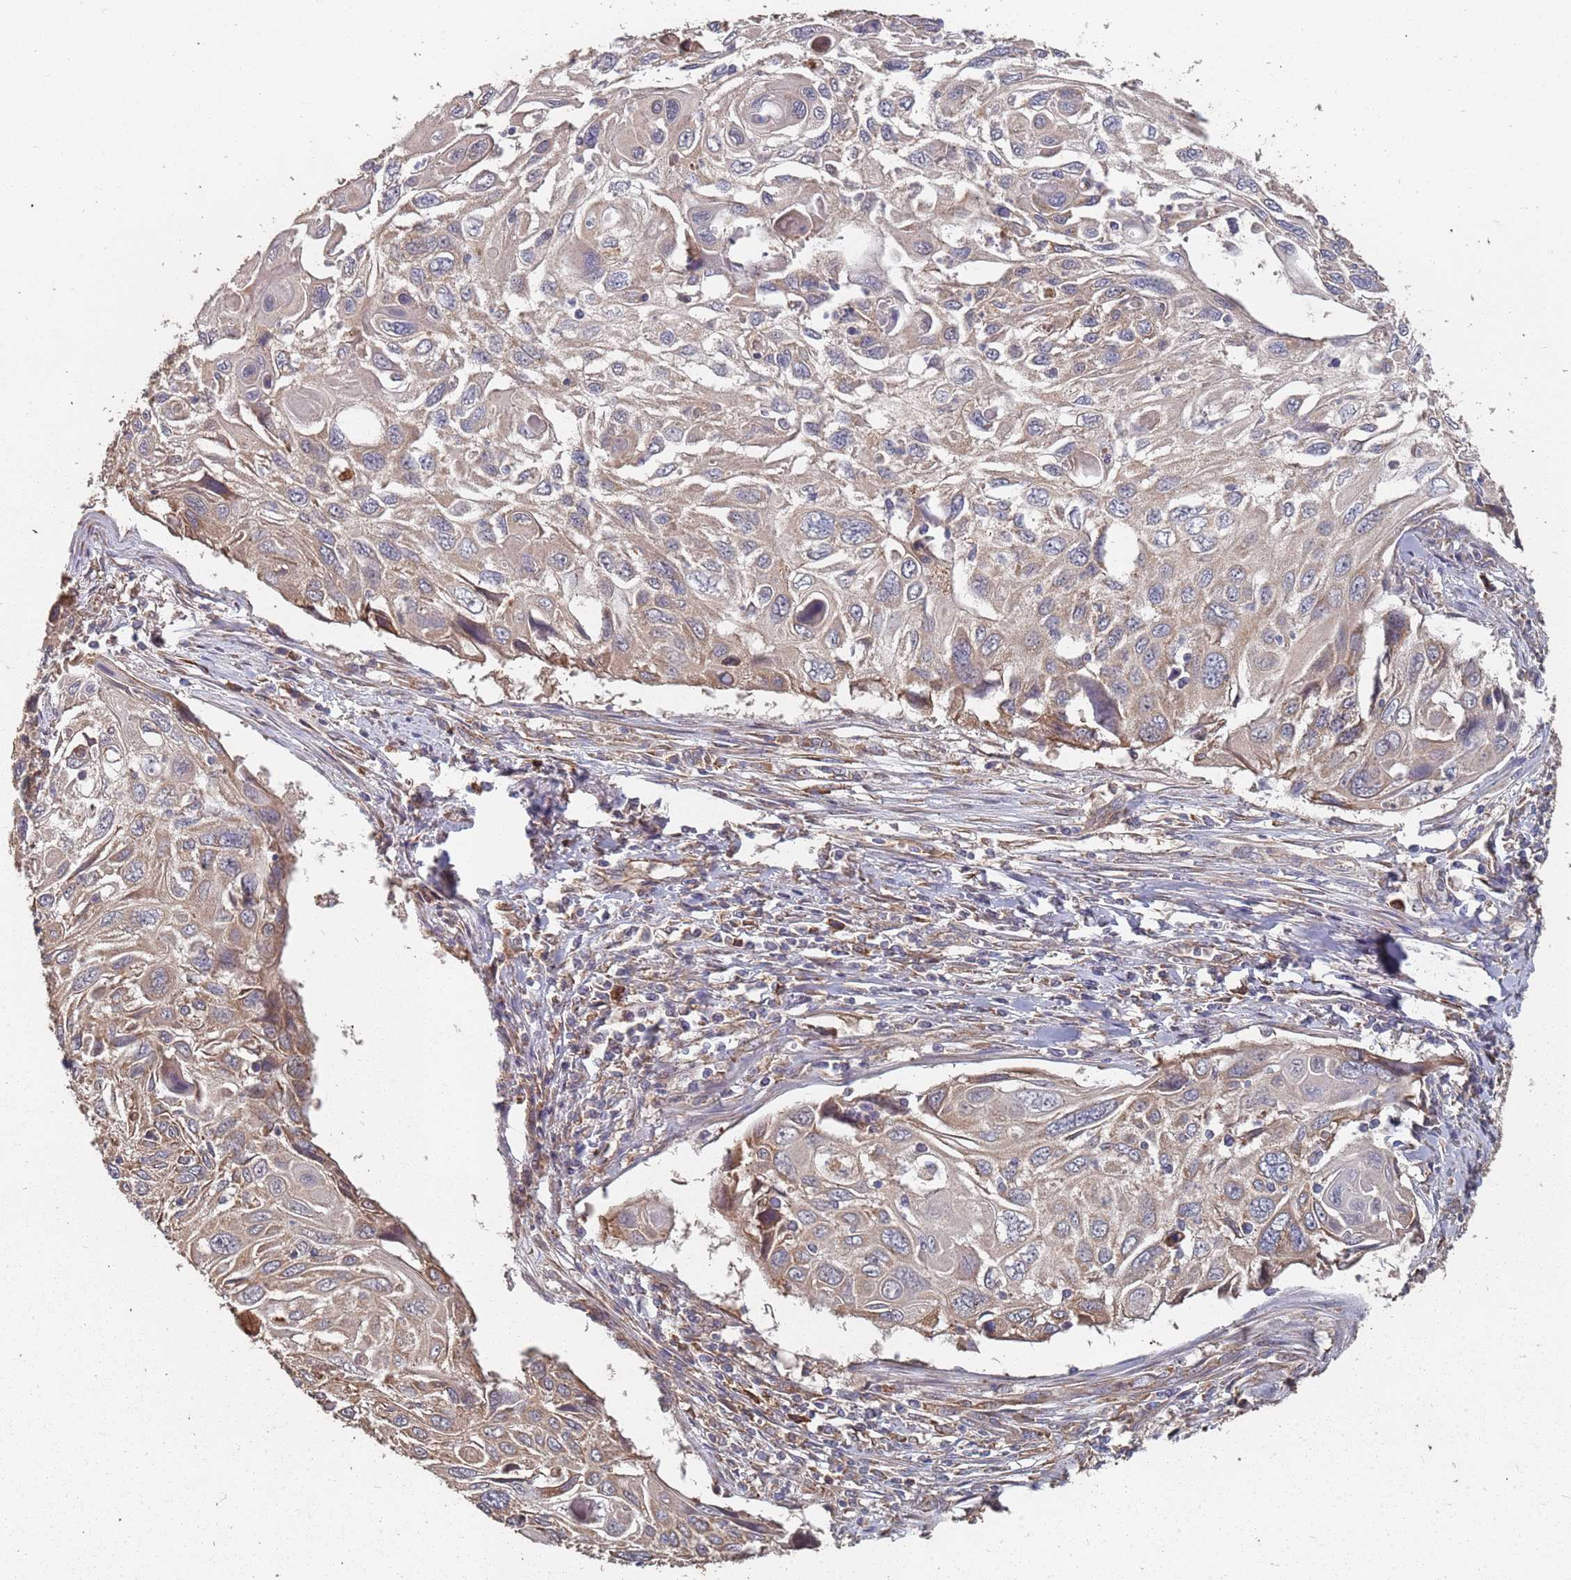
{"staining": {"intensity": "weak", "quantity": ">75%", "location": "cytoplasmic/membranous"}, "tissue": "cervical cancer", "cell_type": "Tumor cells", "image_type": "cancer", "snomed": [{"axis": "morphology", "description": "Squamous cell carcinoma, NOS"}, {"axis": "topography", "description": "Cervix"}], "caption": "Immunohistochemistry (DAB (3,3'-diaminobenzidine)) staining of cervical cancer (squamous cell carcinoma) reveals weak cytoplasmic/membranous protein positivity in about >75% of tumor cells.", "gene": "ATG5", "patient": {"sex": "female", "age": 70}}